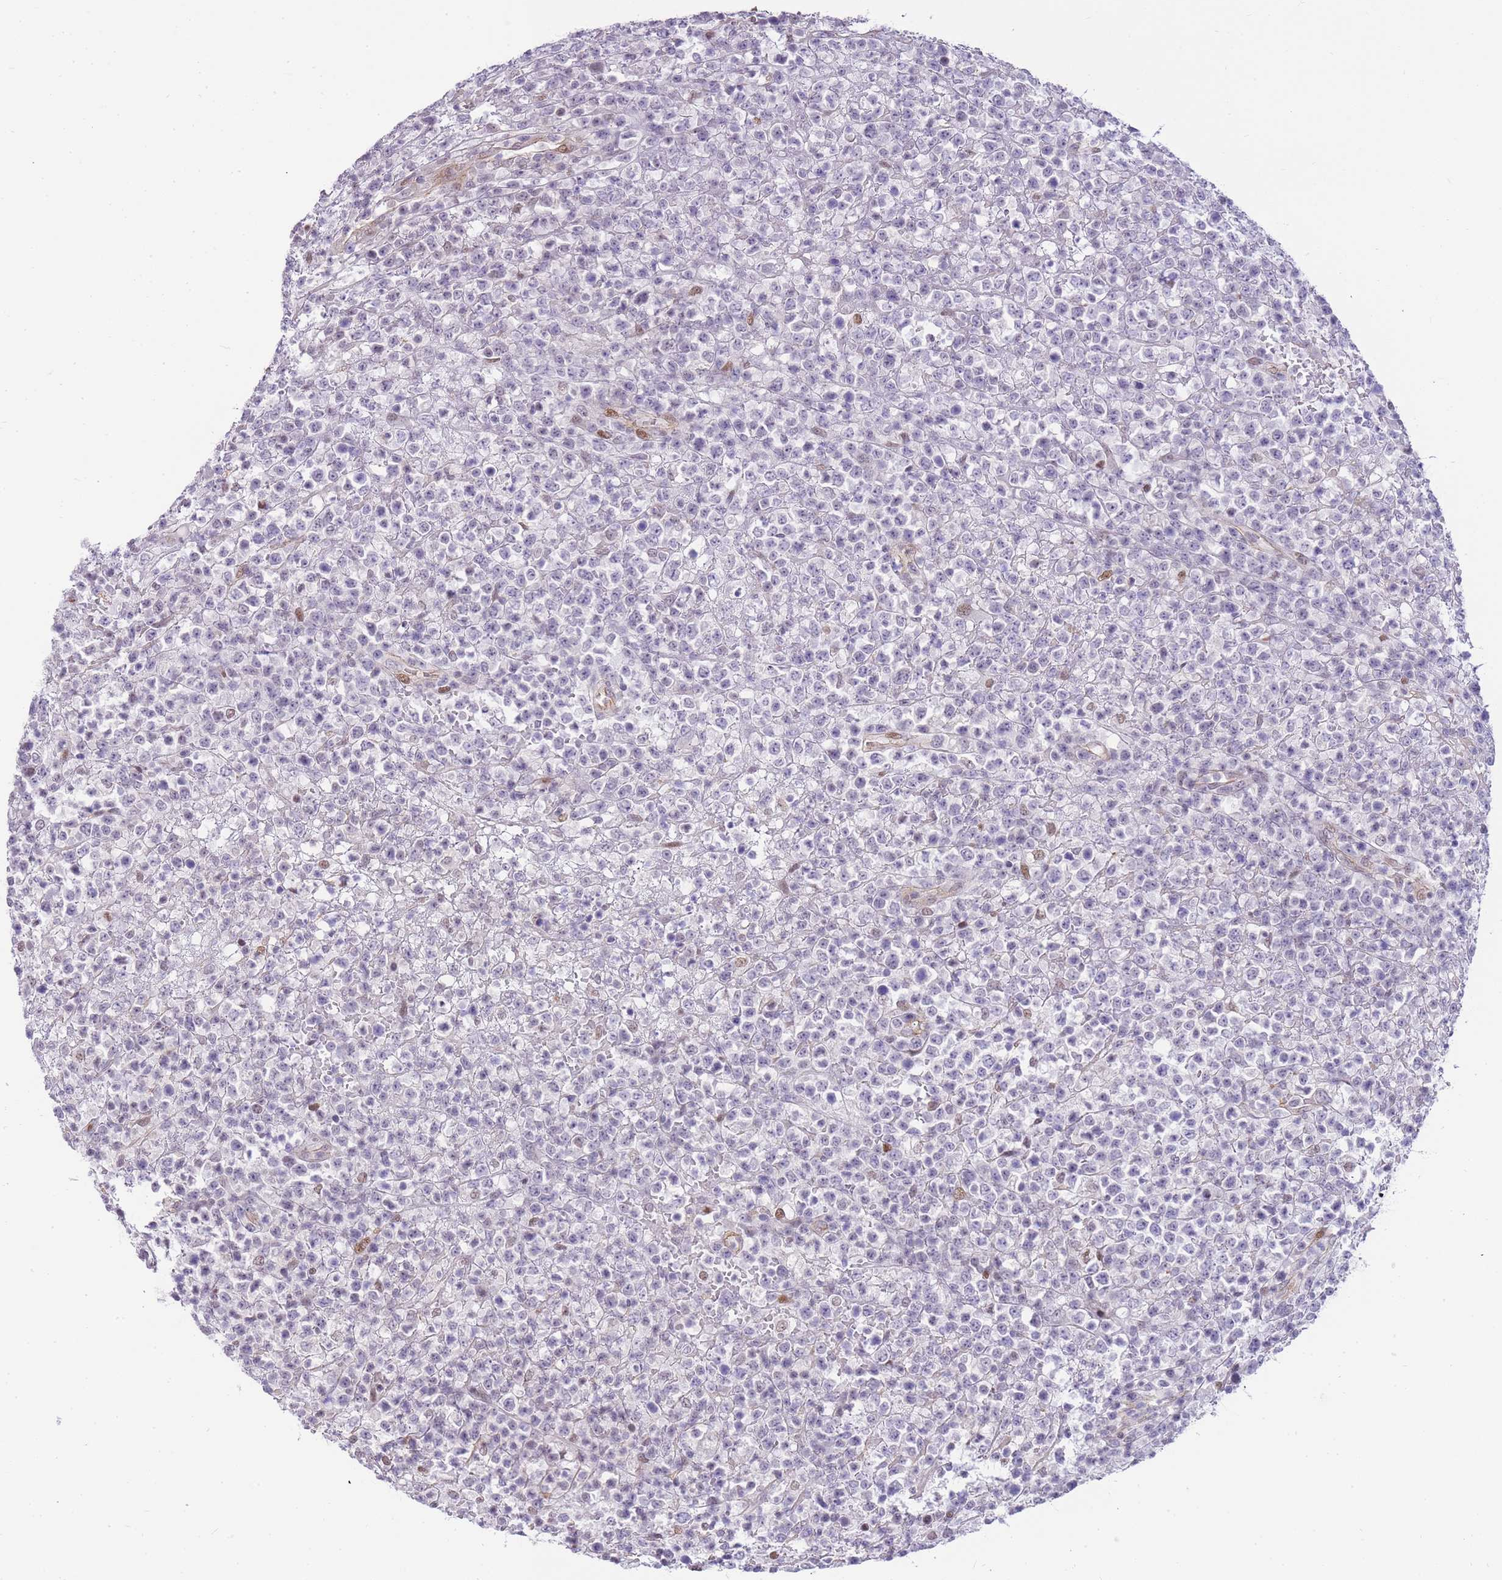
{"staining": {"intensity": "negative", "quantity": "none", "location": "none"}, "tissue": "lymphoma", "cell_type": "Tumor cells", "image_type": "cancer", "snomed": [{"axis": "morphology", "description": "Malignant lymphoma, non-Hodgkin's type, High grade"}, {"axis": "topography", "description": "Colon"}], "caption": "DAB immunohistochemical staining of lymphoma reveals no significant expression in tumor cells.", "gene": "CLBA1", "patient": {"sex": "female", "age": 53}}